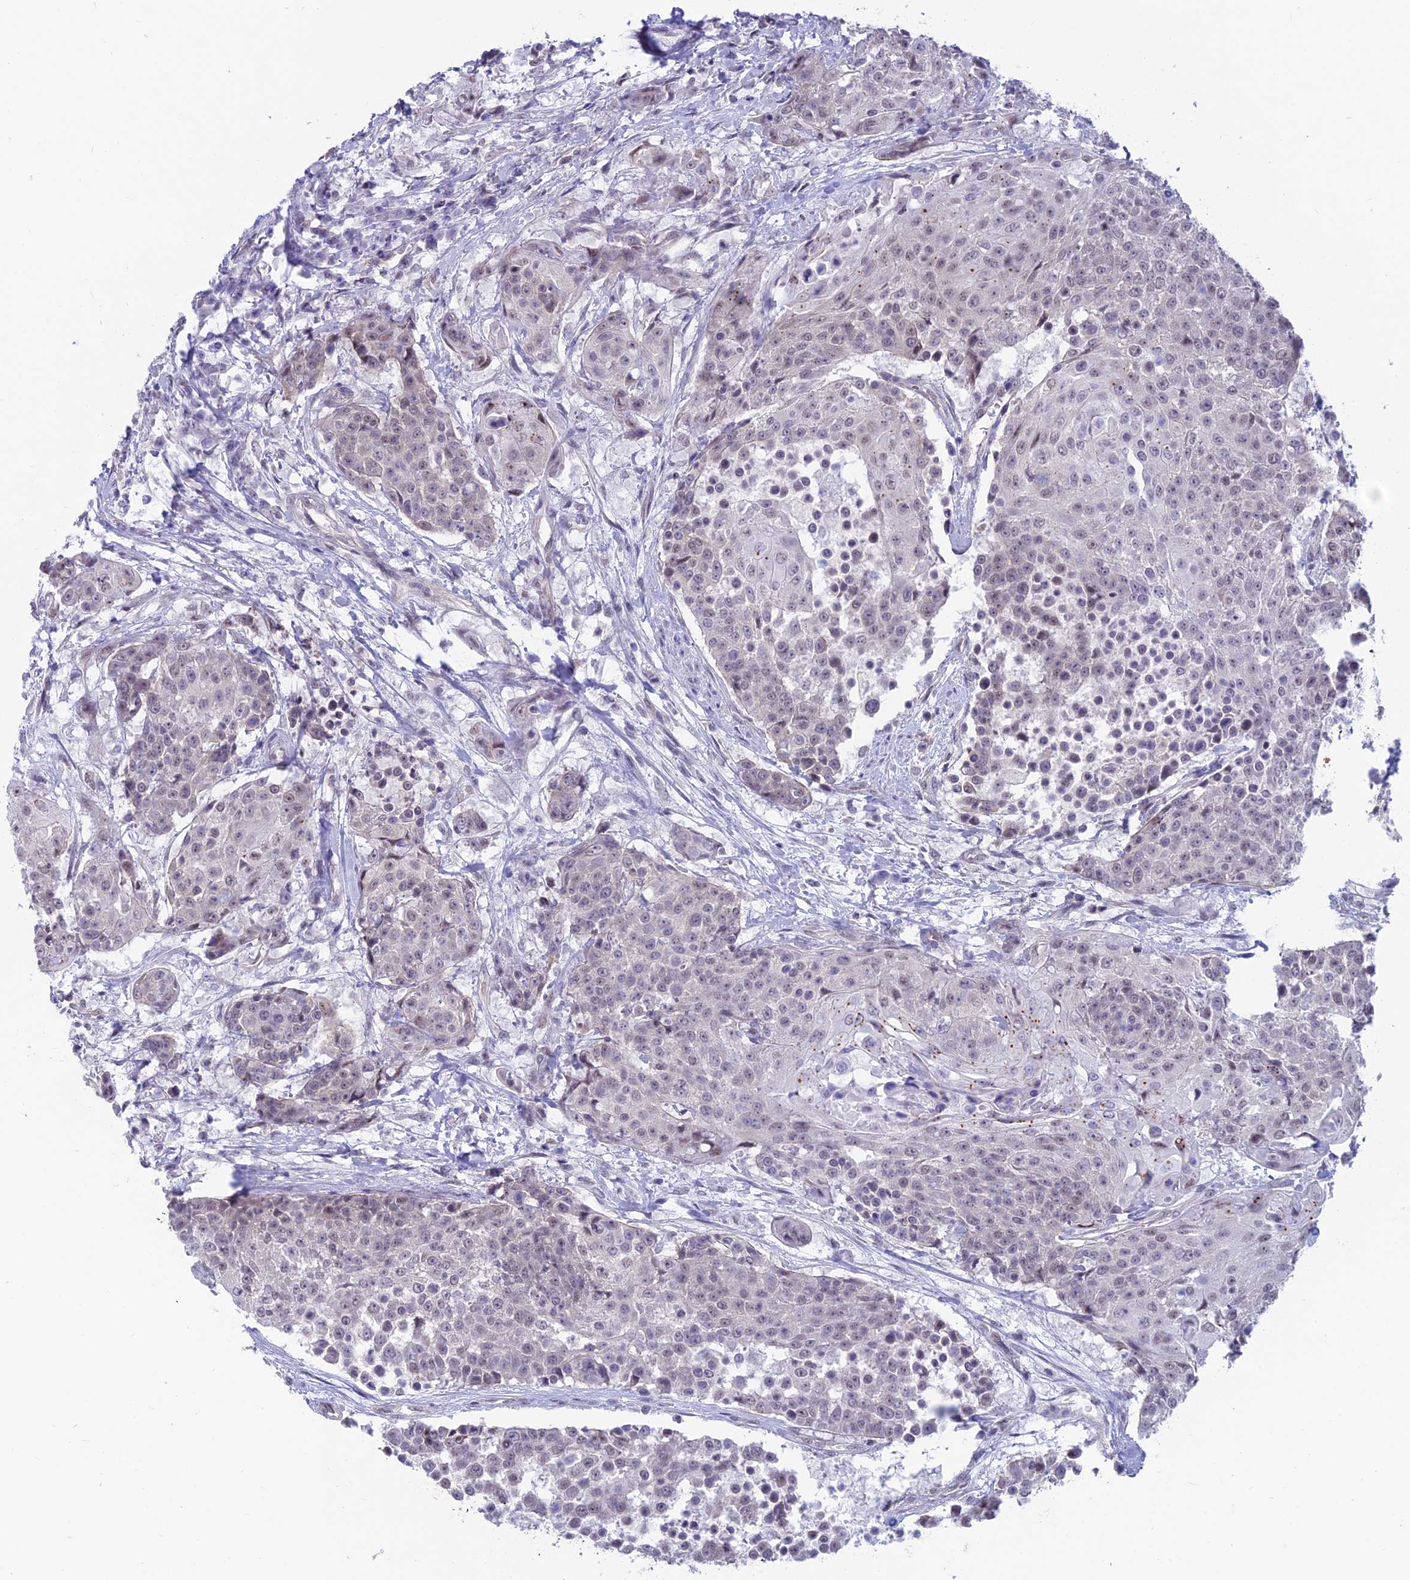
{"staining": {"intensity": "weak", "quantity": "25%-75%", "location": "nuclear"}, "tissue": "urothelial cancer", "cell_type": "Tumor cells", "image_type": "cancer", "snomed": [{"axis": "morphology", "description": "Urothelial carcinoma, High grade"}, {"axis": "topography", "description": "Urinary bladder"}], "caption": "Weak nuclear positivity for a protein is seen in approximately 25%-75% of tumor cells of urothelial carcinoma (high-grade) using immunohistochemistry.", "gene": "SRSF5", "patient": {"sex": "female", "age": 63}}